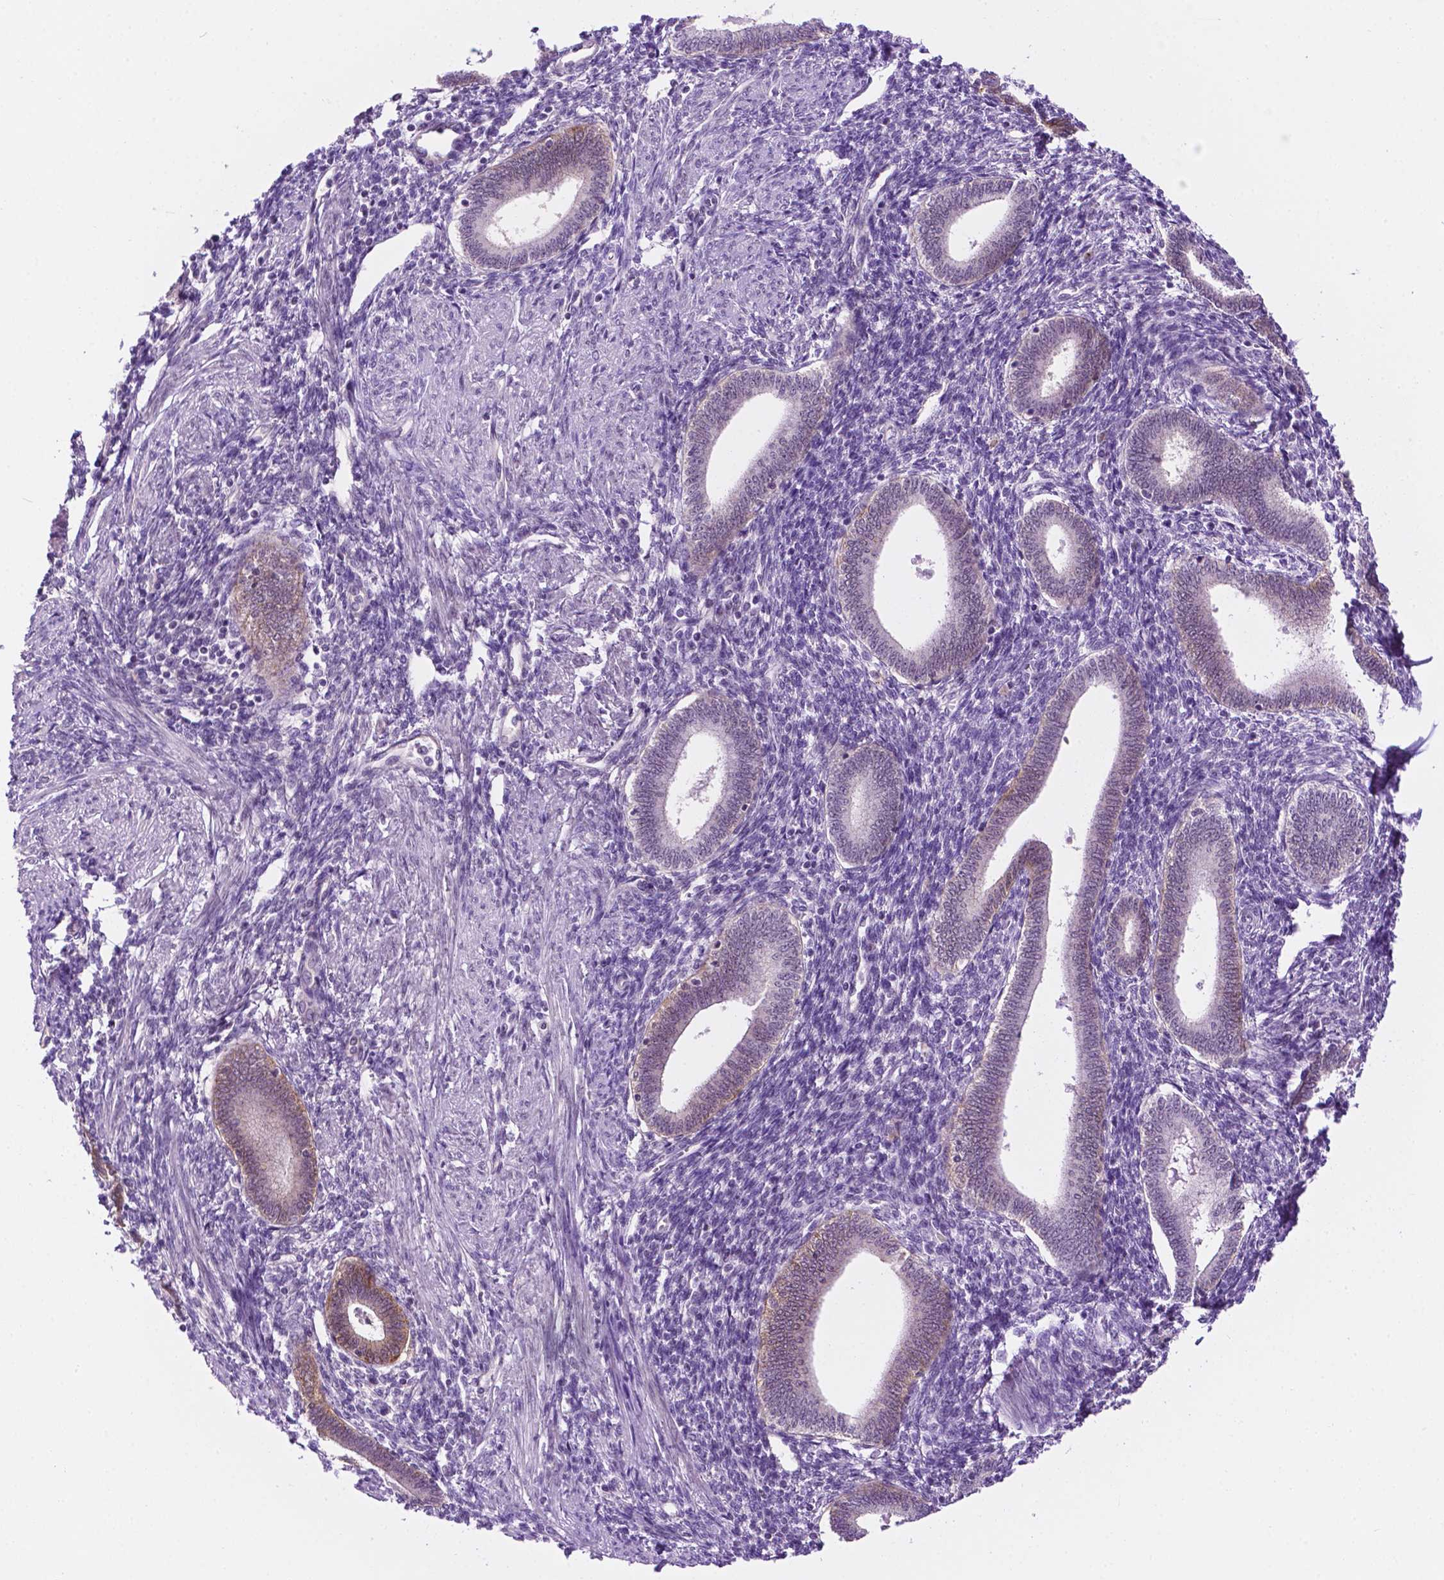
{"staining": {"intensity": "negative", "quantity": "none", "location": "none"}, "tissue": "endometrium", "cell_type": "Cells in endometrial stroma", "image_type": "normal", "snomed": [{"axis": "morphology", "description": "Normal tissue, NOS"}, {"axis": "topography", "description": "Endometrium"}], "caption": "Immunohistochemistry (IHC) histopathology image of normal endometrium stained for a protein (brown), which displays no expression in cells in endometrial stroma. The staining was performed using DAB (3,3'-diaminobenzidine) to visualize the protein expression in brown, while the nuclei were stained in blue with hematoxylin (Magnification: 20x).", "gene": "TACSTD2", "patient": {"sex": "female", "age": 42}}